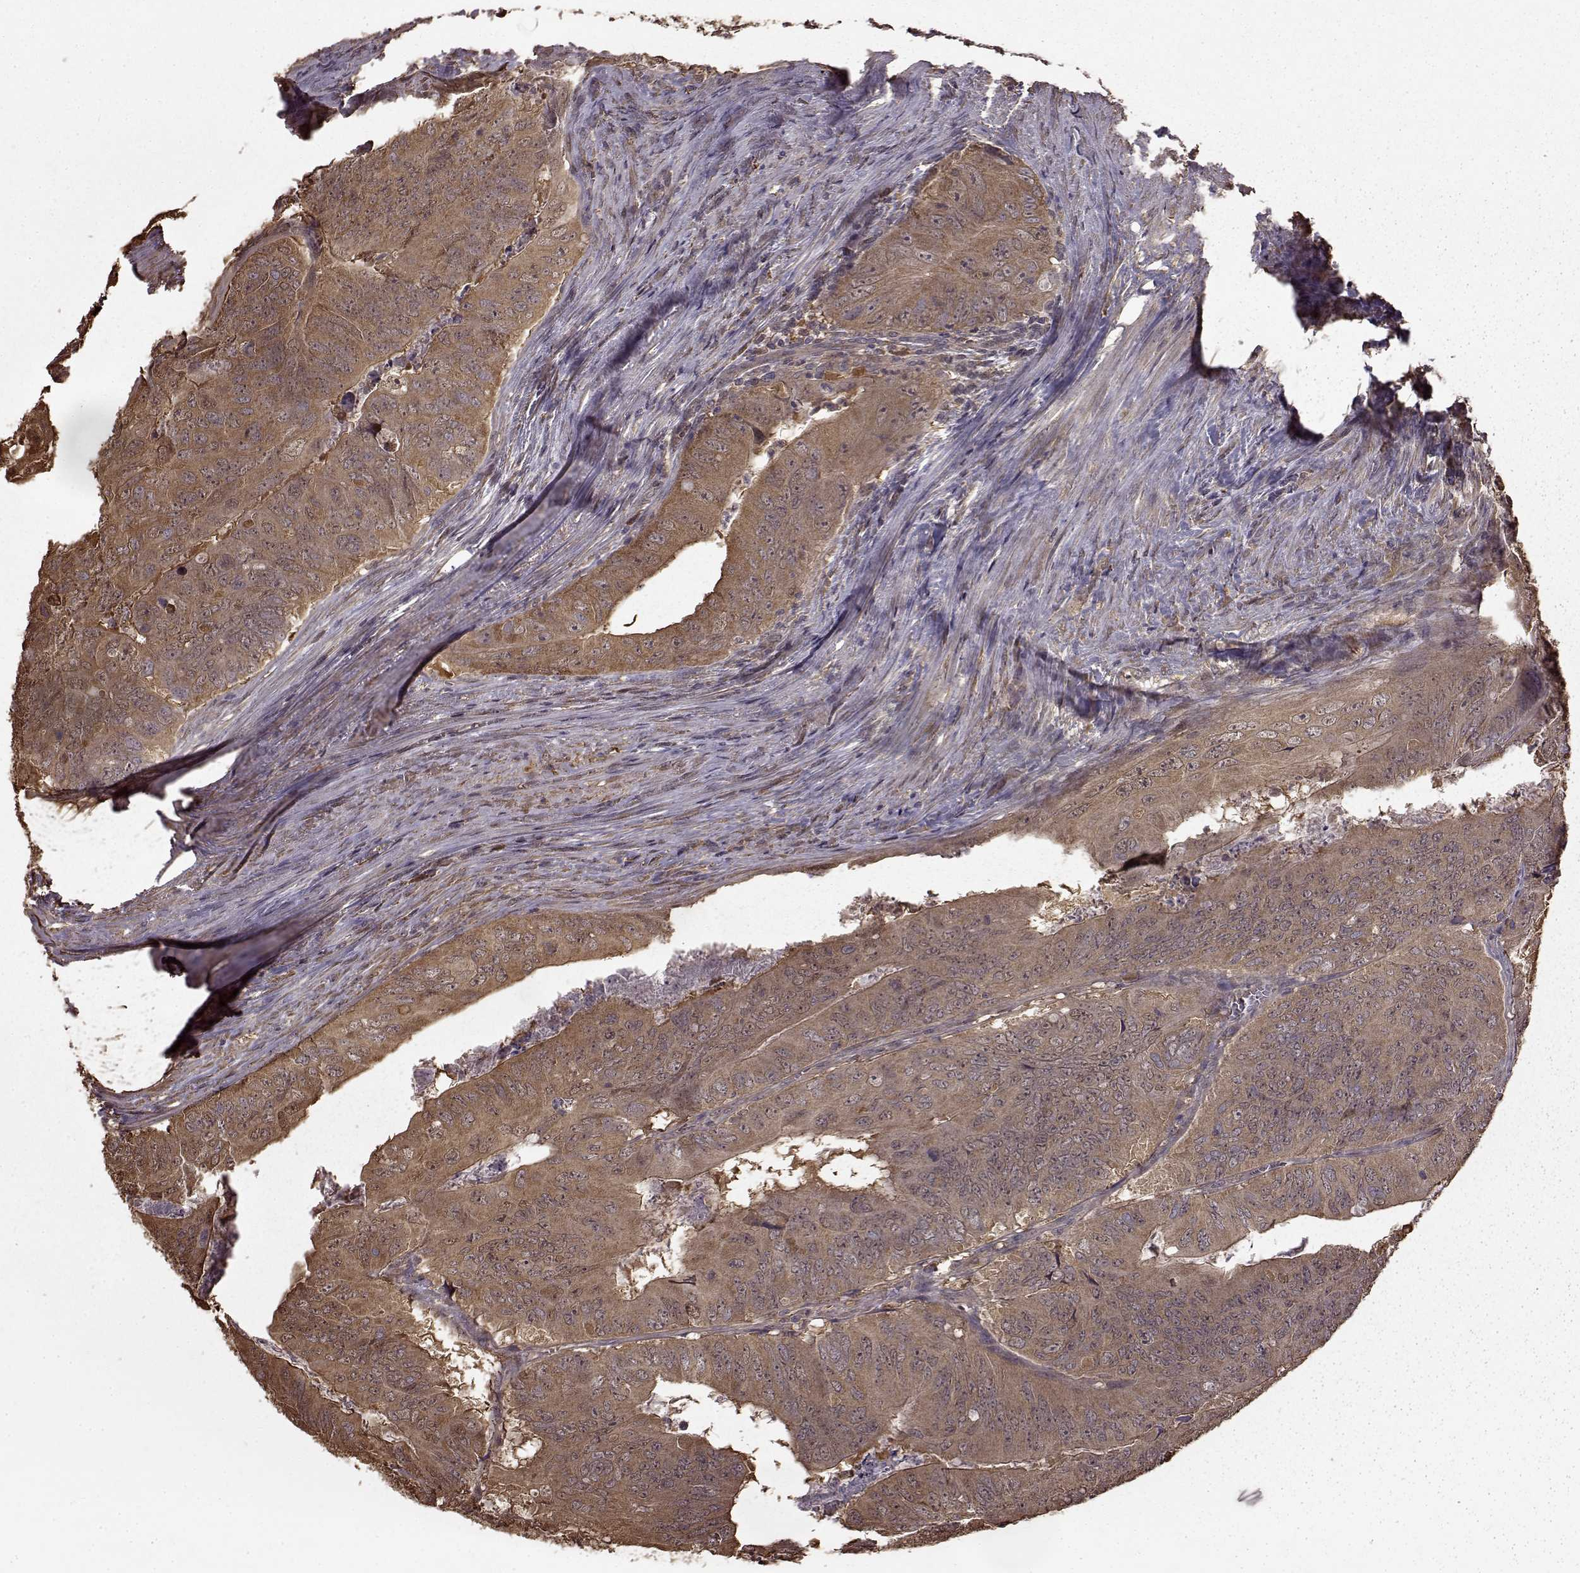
{"staining": {"intensity": "strong", "quantity": "25%-75%", "location": "cytoplasmic/membranous"}, "tissue": "colorectal cancer", "cell_type": "Tumor cells", "image_type": "cancer", "snomed": [{"axis": "morphology", "description": "Adenocarcinoma, NOS"}, {"axis": "topography", "description": "Colon"}], "caption": "The image shows a brown stain indicating the presence of a protein in the cytoplasmic/membranous of tumor cells in colorectal adenocarcinoma.", "gene": "NME1-NME2", "patient": {"sex": "male", "age": 79}}